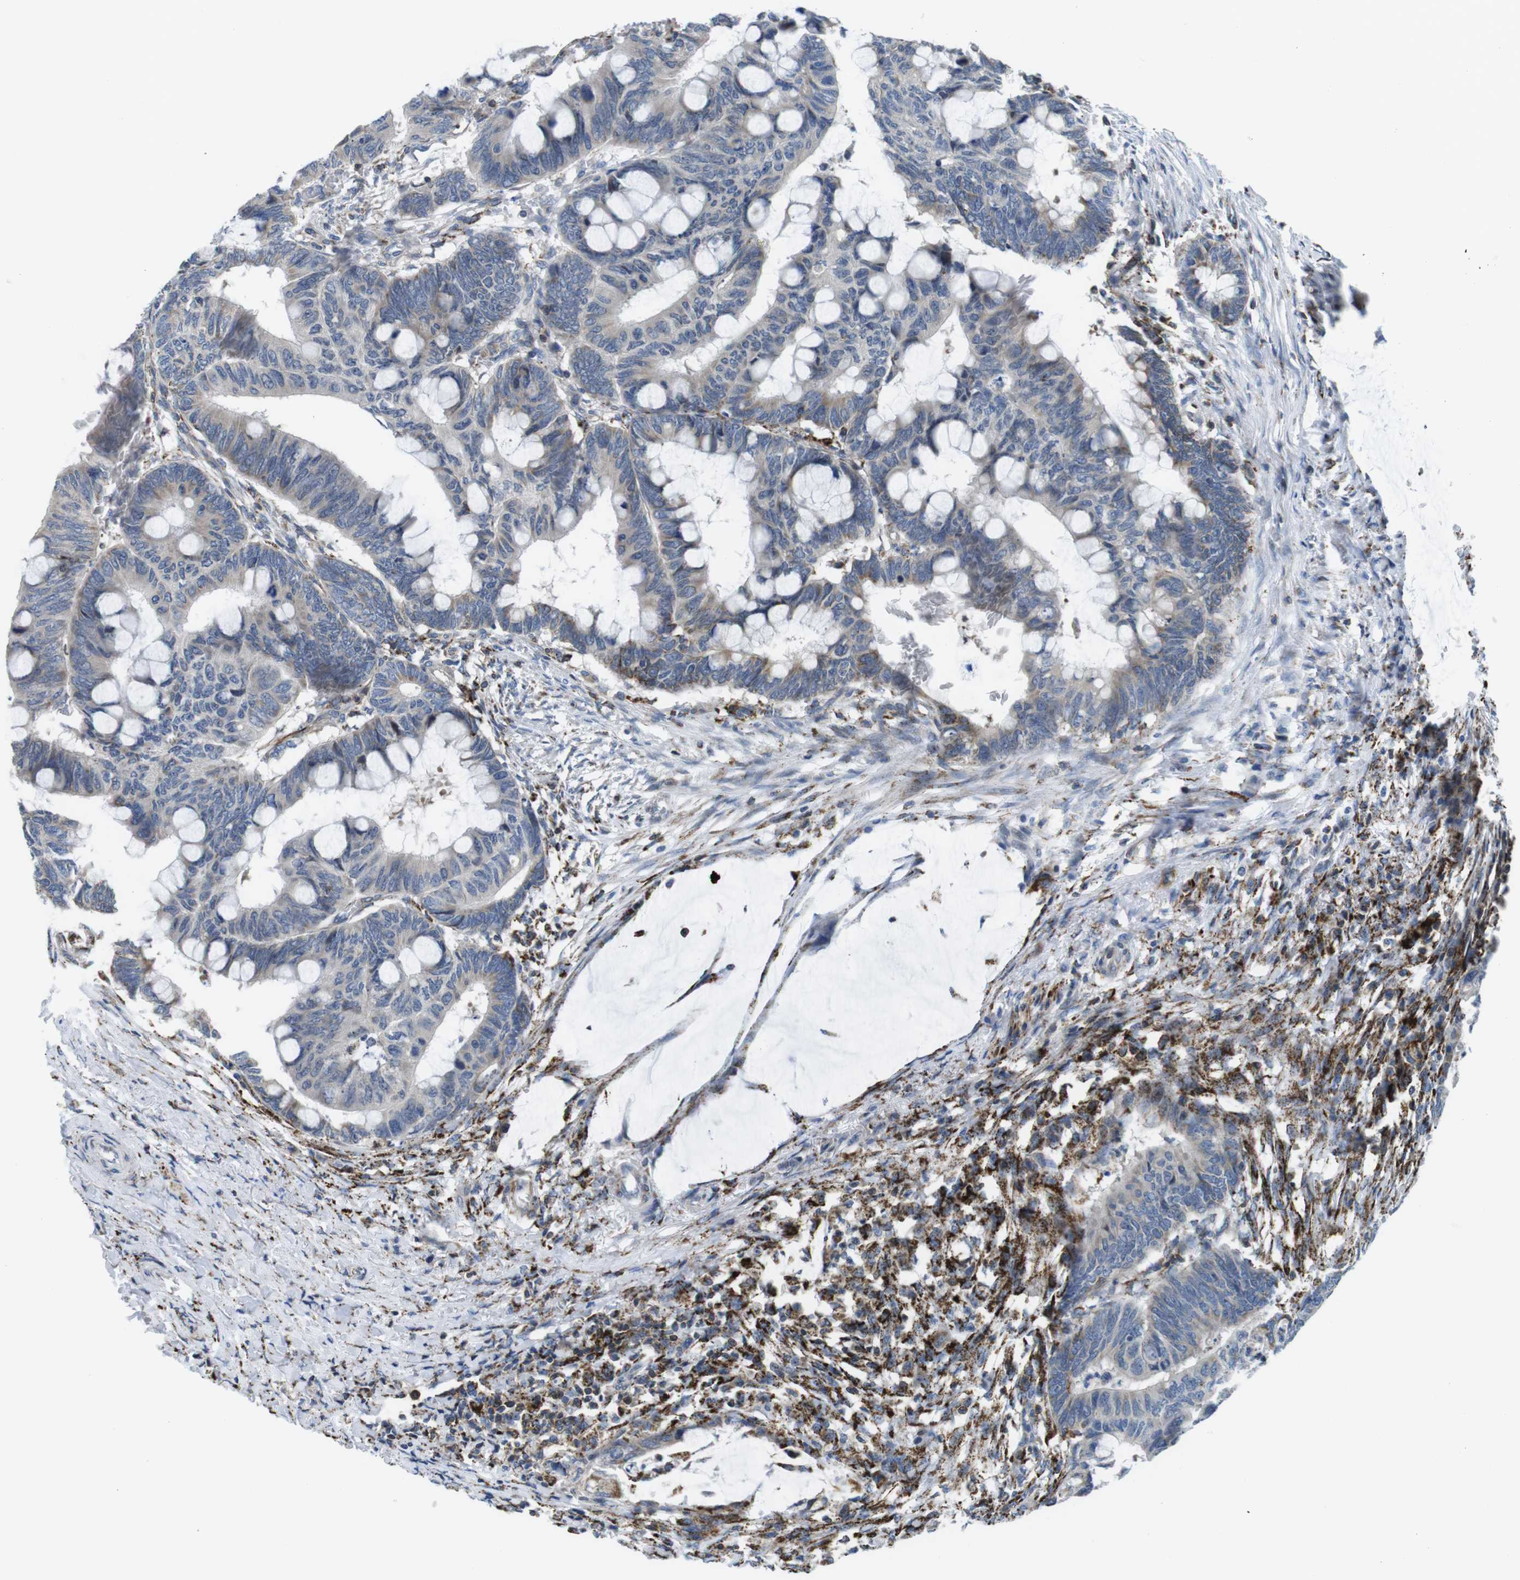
{"staining": {"intensity": "negative", "quantity": "none", "location": "none"}, "tissue": "colorectal cancer", "cell_type": "Tumor cells", "image_type": "cancer", "snomed": [{"axis": "morphology", "description": "Normal tissue, NOS"}, {"axis": "morphology", "description": "Adenocarcinoma, NOS"}, {"axis": "topography", "description": "Rectum"}, {"axis": "topography", "description": "Peripheral nerve tissue"}], "caption": "This micrograph is of colorectal cancer (adenocarcinoma) stained with immunohistochemistry (IHC) to label a protein in brown with the nuclei are counter-stained blue. There is no positivity in tumor cells.", "gene": "KCNE3", "patient": {"sex": "male", "age": 92}}